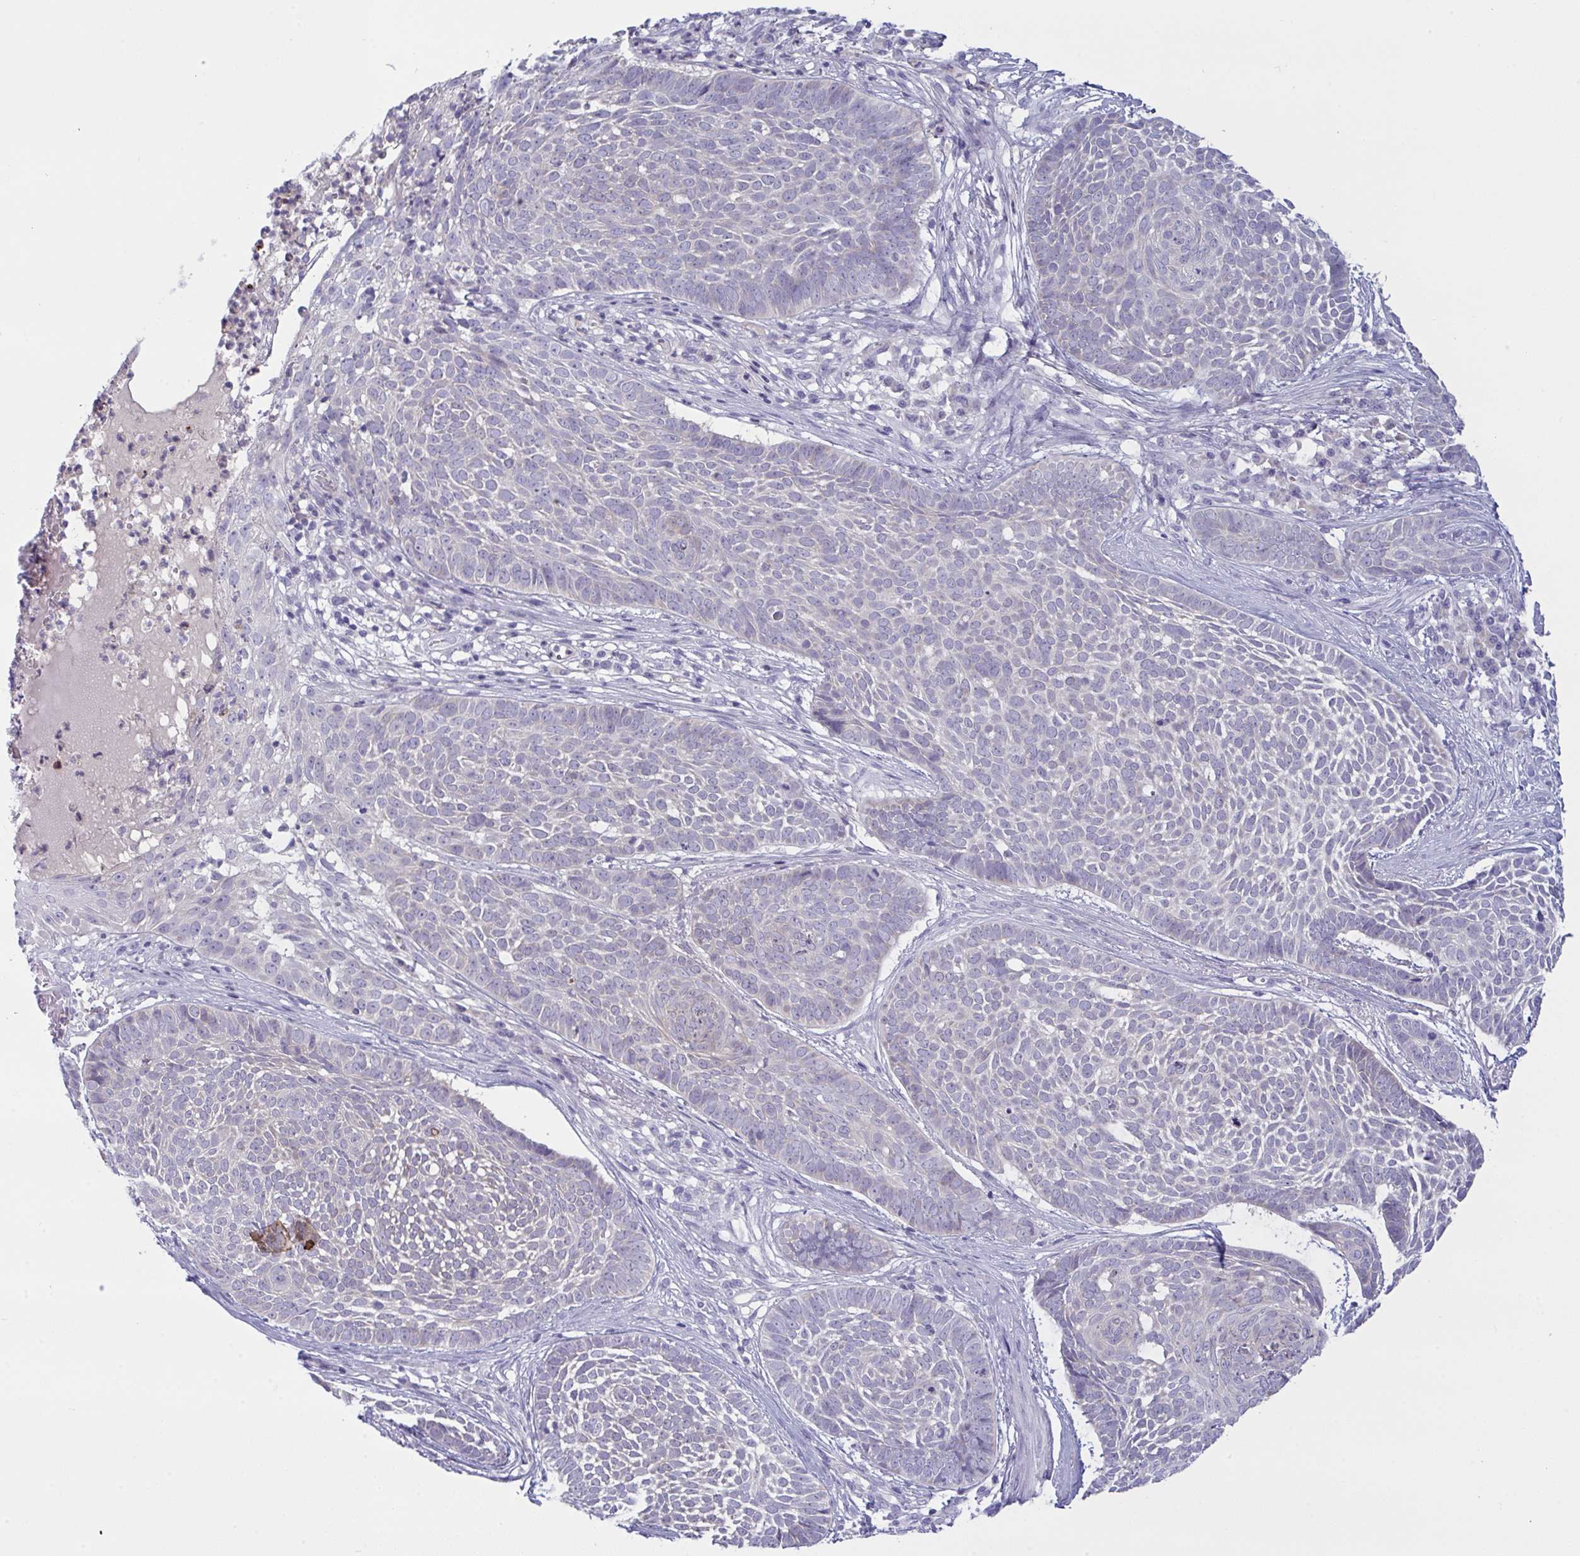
{"staining": {"intensity": "negative", "quantity": "none", "location": "none"}, "tissue": "skin cancer", "cell_type": "Tumor cells", "image_type": "cancer", "snomed": [{"axis": "morphology", "description": "Basal cell carcinoma"}, {"axis": "topography", "description": "Skin"}], "caption": "This is an immunohistochemistry histopathology image of human skin basal cell carcinoma. There is no expression in tumor cells.", "gene": "TENT5D", "patient": {"sex": "female", "age": 89}}